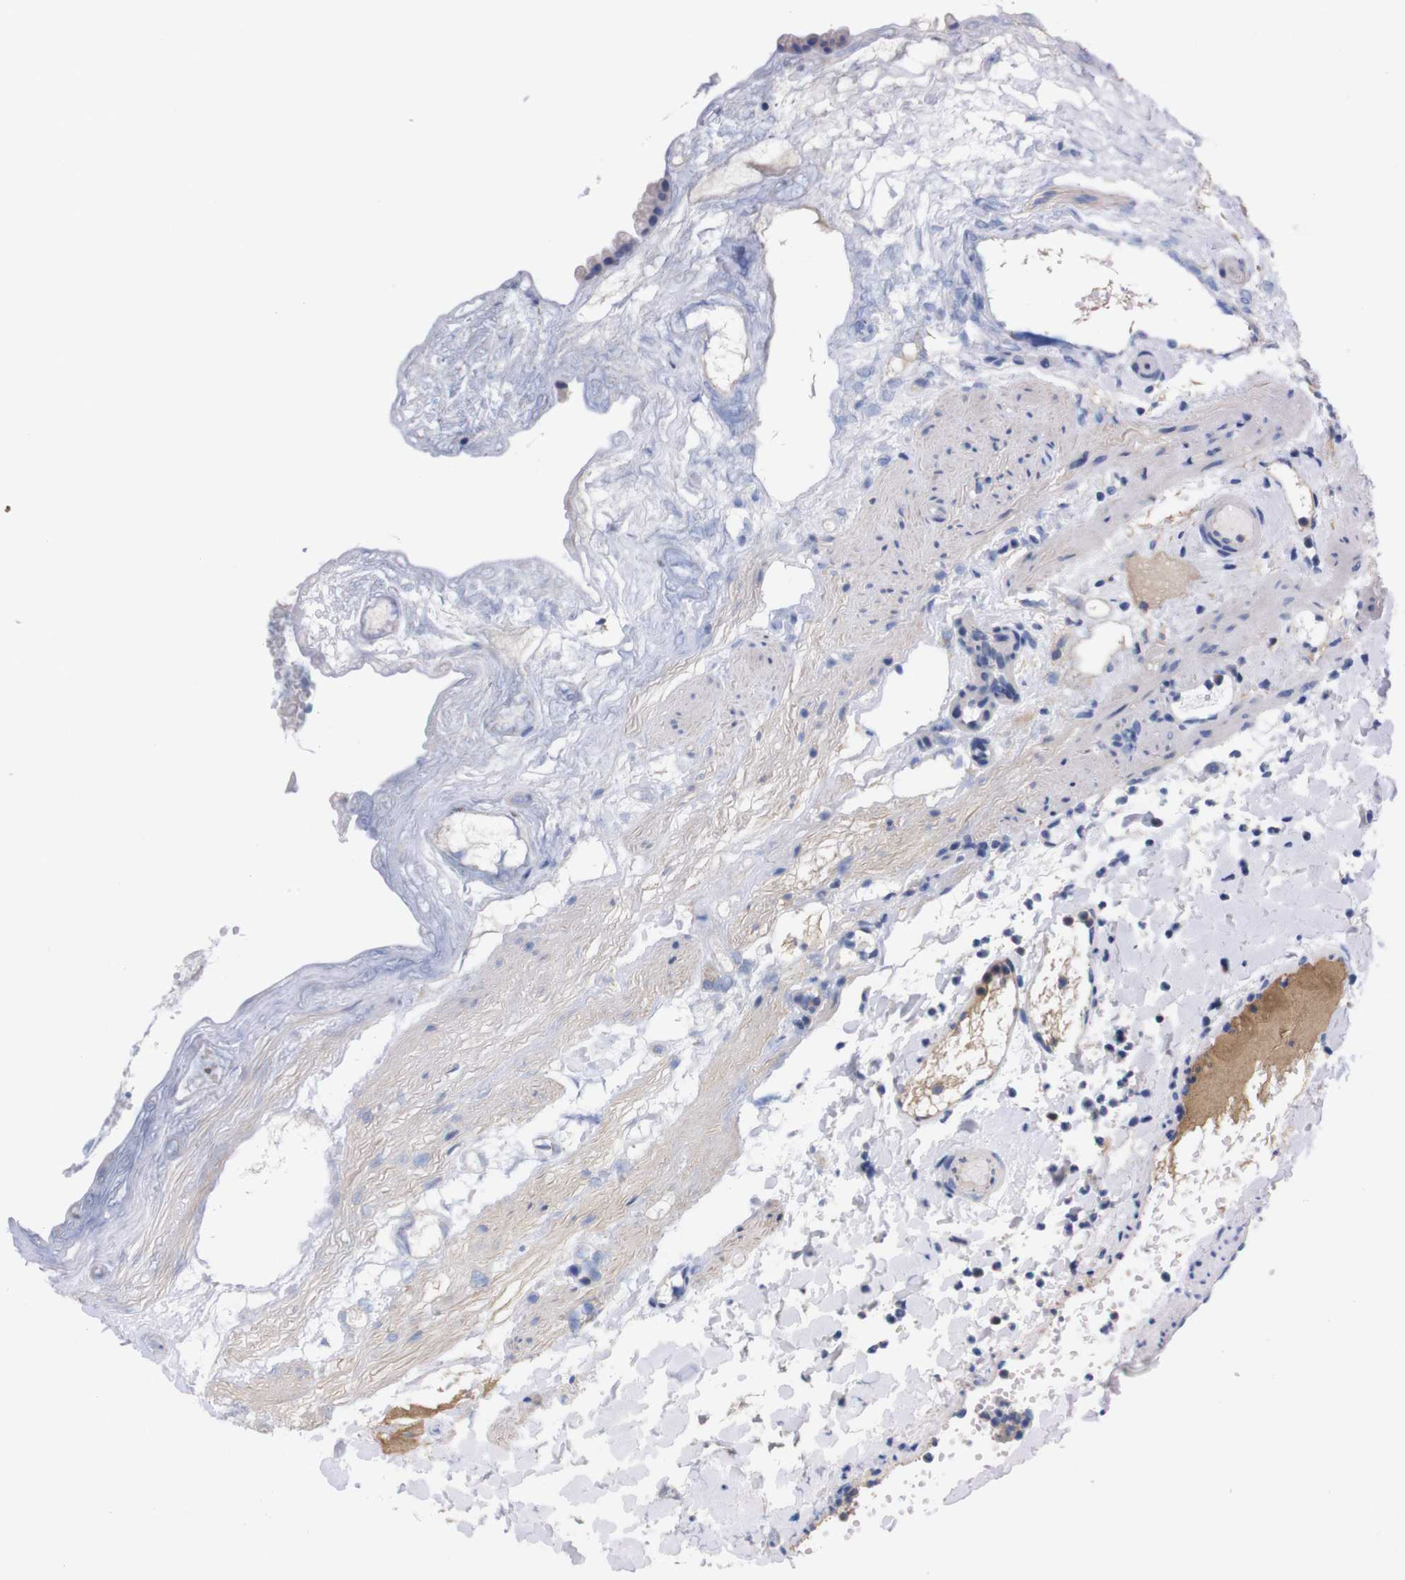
{"staining": {"intensity": "weak", "quantity": "<25%", "location": "cytoplasmic/membranous"}, "tissue": "gallbladder", "cell_type": "Glandular cells", "image_type": "normal", "snomed": [{"axis": "morphology", "description": "Normal tissue, NOS"}, {"axis": "topography", "description": "Gallbladder"}], "caption": "The immunohistochemistry (IHC) photomicrograph has no significant expression in glandular cells of gallbladder.", "gene": "FAM210A", "patient": {"sex": "female", "age": 26}}